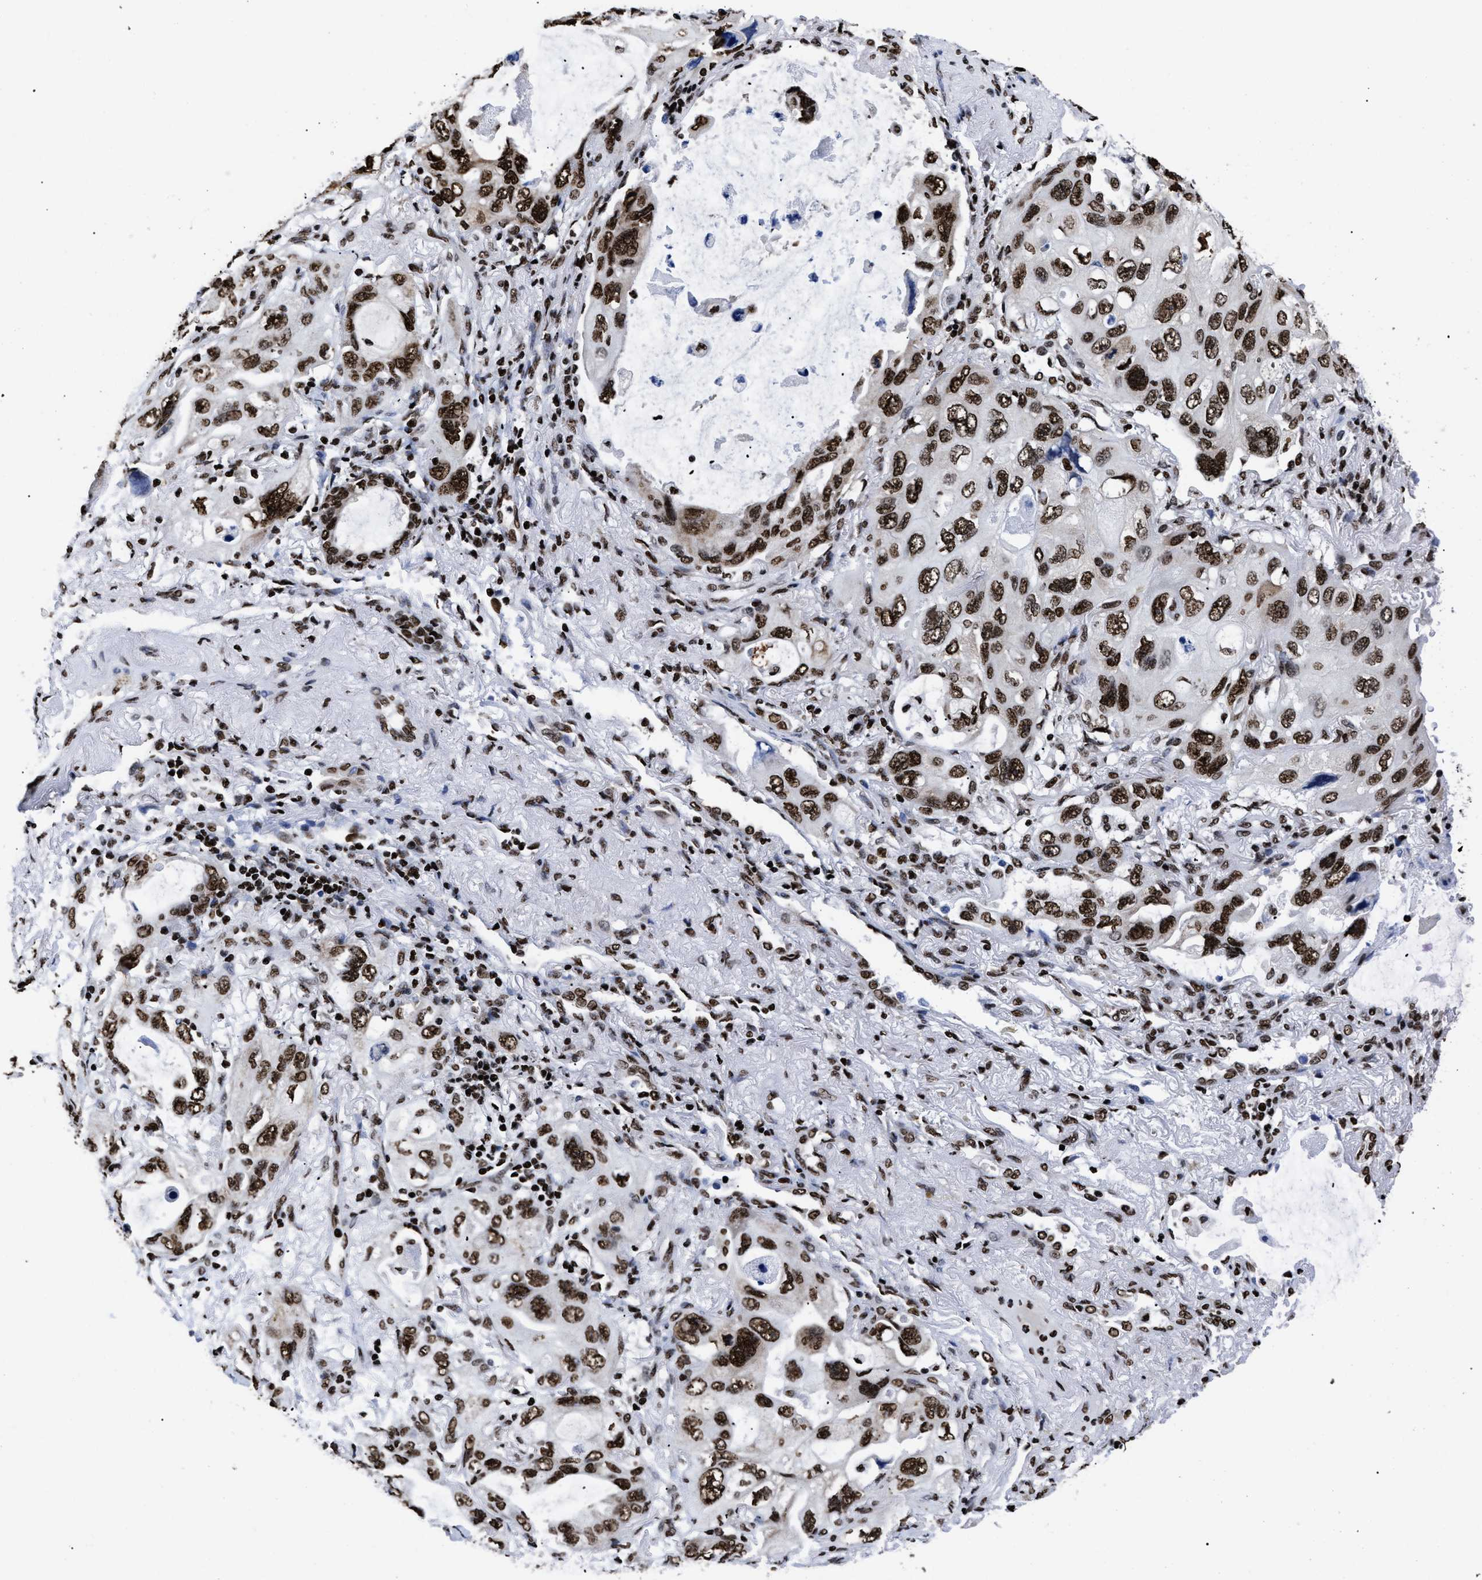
{"staining": {"intensity": "strong", "quantity": ">75%", "location": "nuclear"}, "tissue": "lung cancer", "cell_type": "Tumor cells", "image_type": "cancer", "snomed": [{"axis": "morphology", "description": "Squamous cell carcinoma, NOS"}, {"axis": "topography", "description": "Lung"}], "caption": "Strong nuclear protein expression is present in about >75% of tumor cells in lung cancer.", "gene": "CALHM3", "patient": {"sex": "female", "age": 73}}